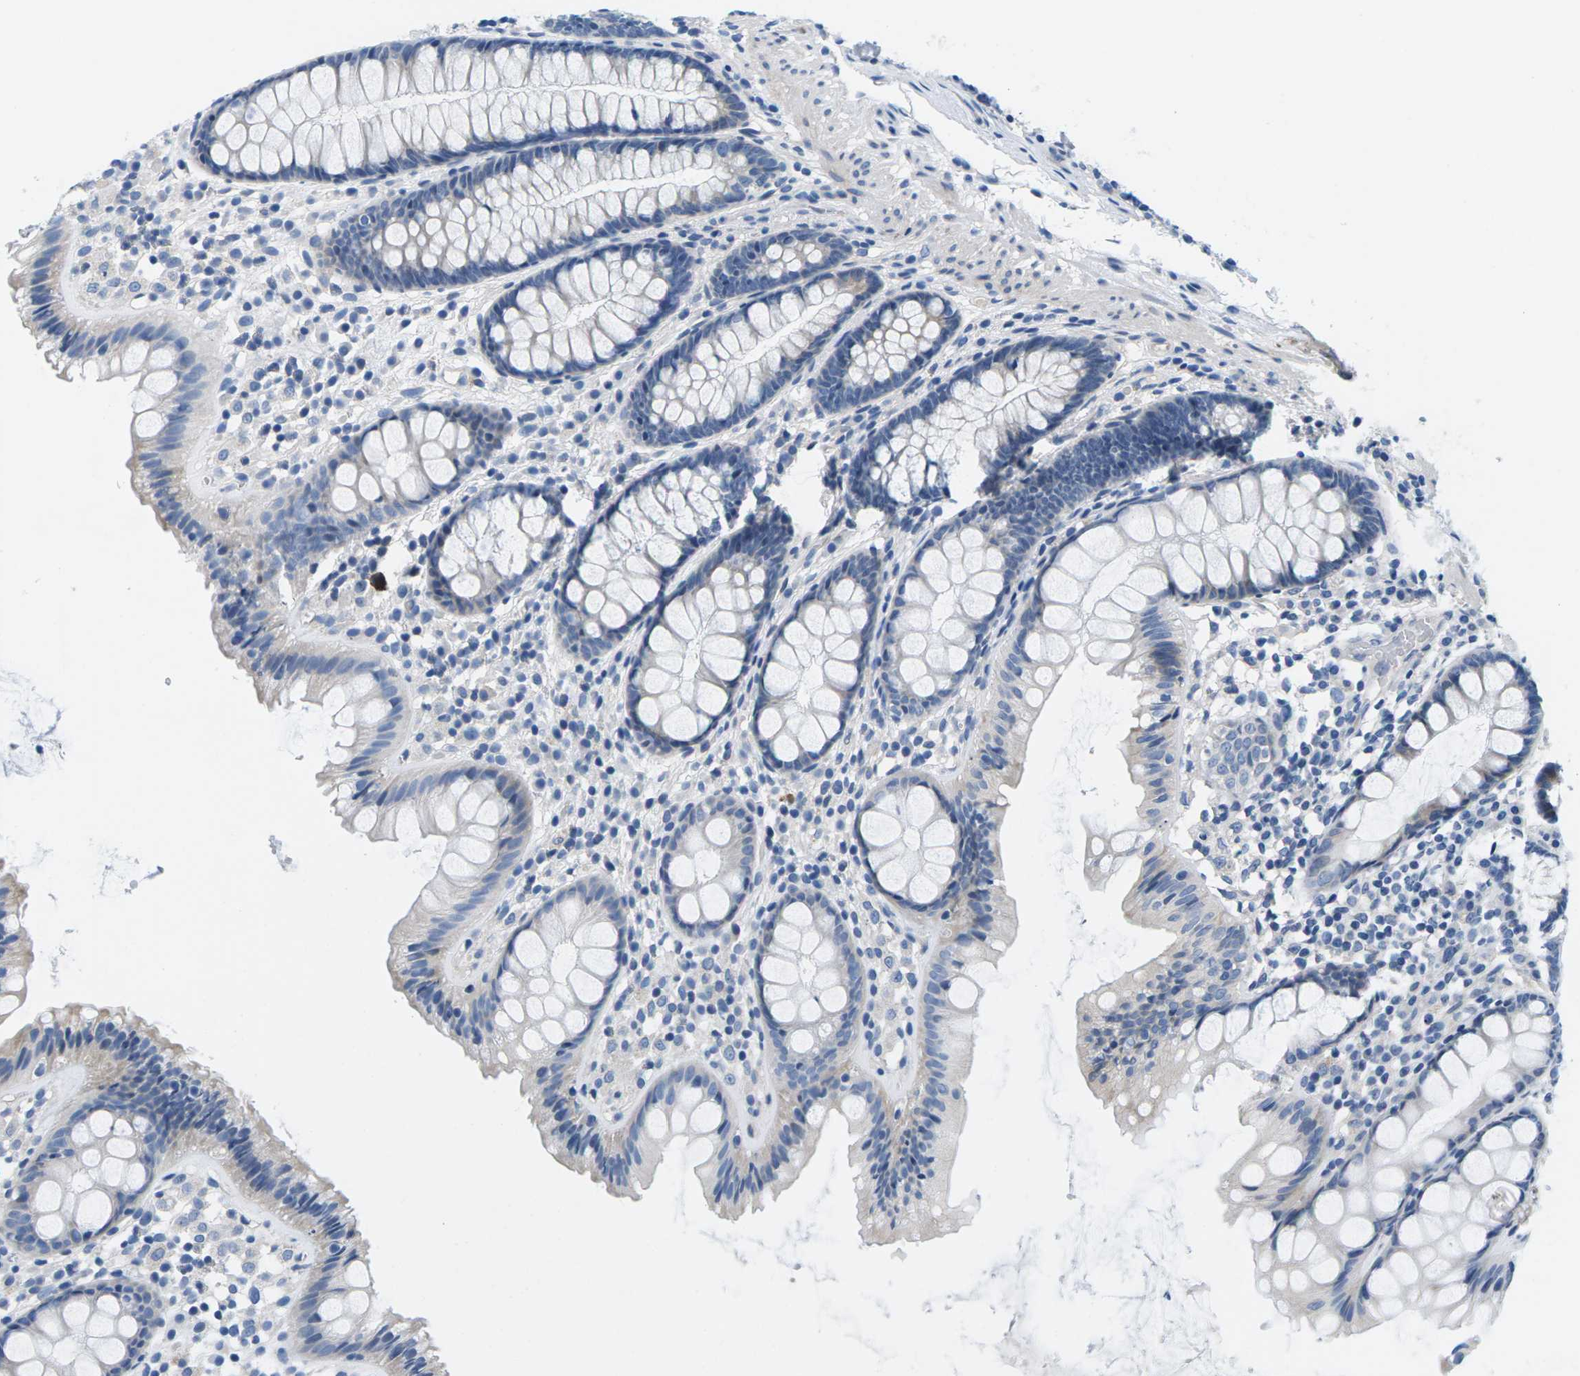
{"staining": {"intensity": "negative", "quantity": "none", "location": "none"}, "tissue": "colon", "cell_type": "Endothelial cells", "image_type": "normal", "snomed": [{"axis": "morphology", "description": "Normal tissue, NOS"}, {"axis": "topography", "description": "Colon"}], "caption": "Immunohistochemistry (IHC) of normal human colon exhibits no staining in endothelial cells. (DAB immunohistochemistry (IHC) visualized using brightfield microscopy, high magnification).", "gene": "TSPAN2", "patient": {"sex": "female", "age": 56}}